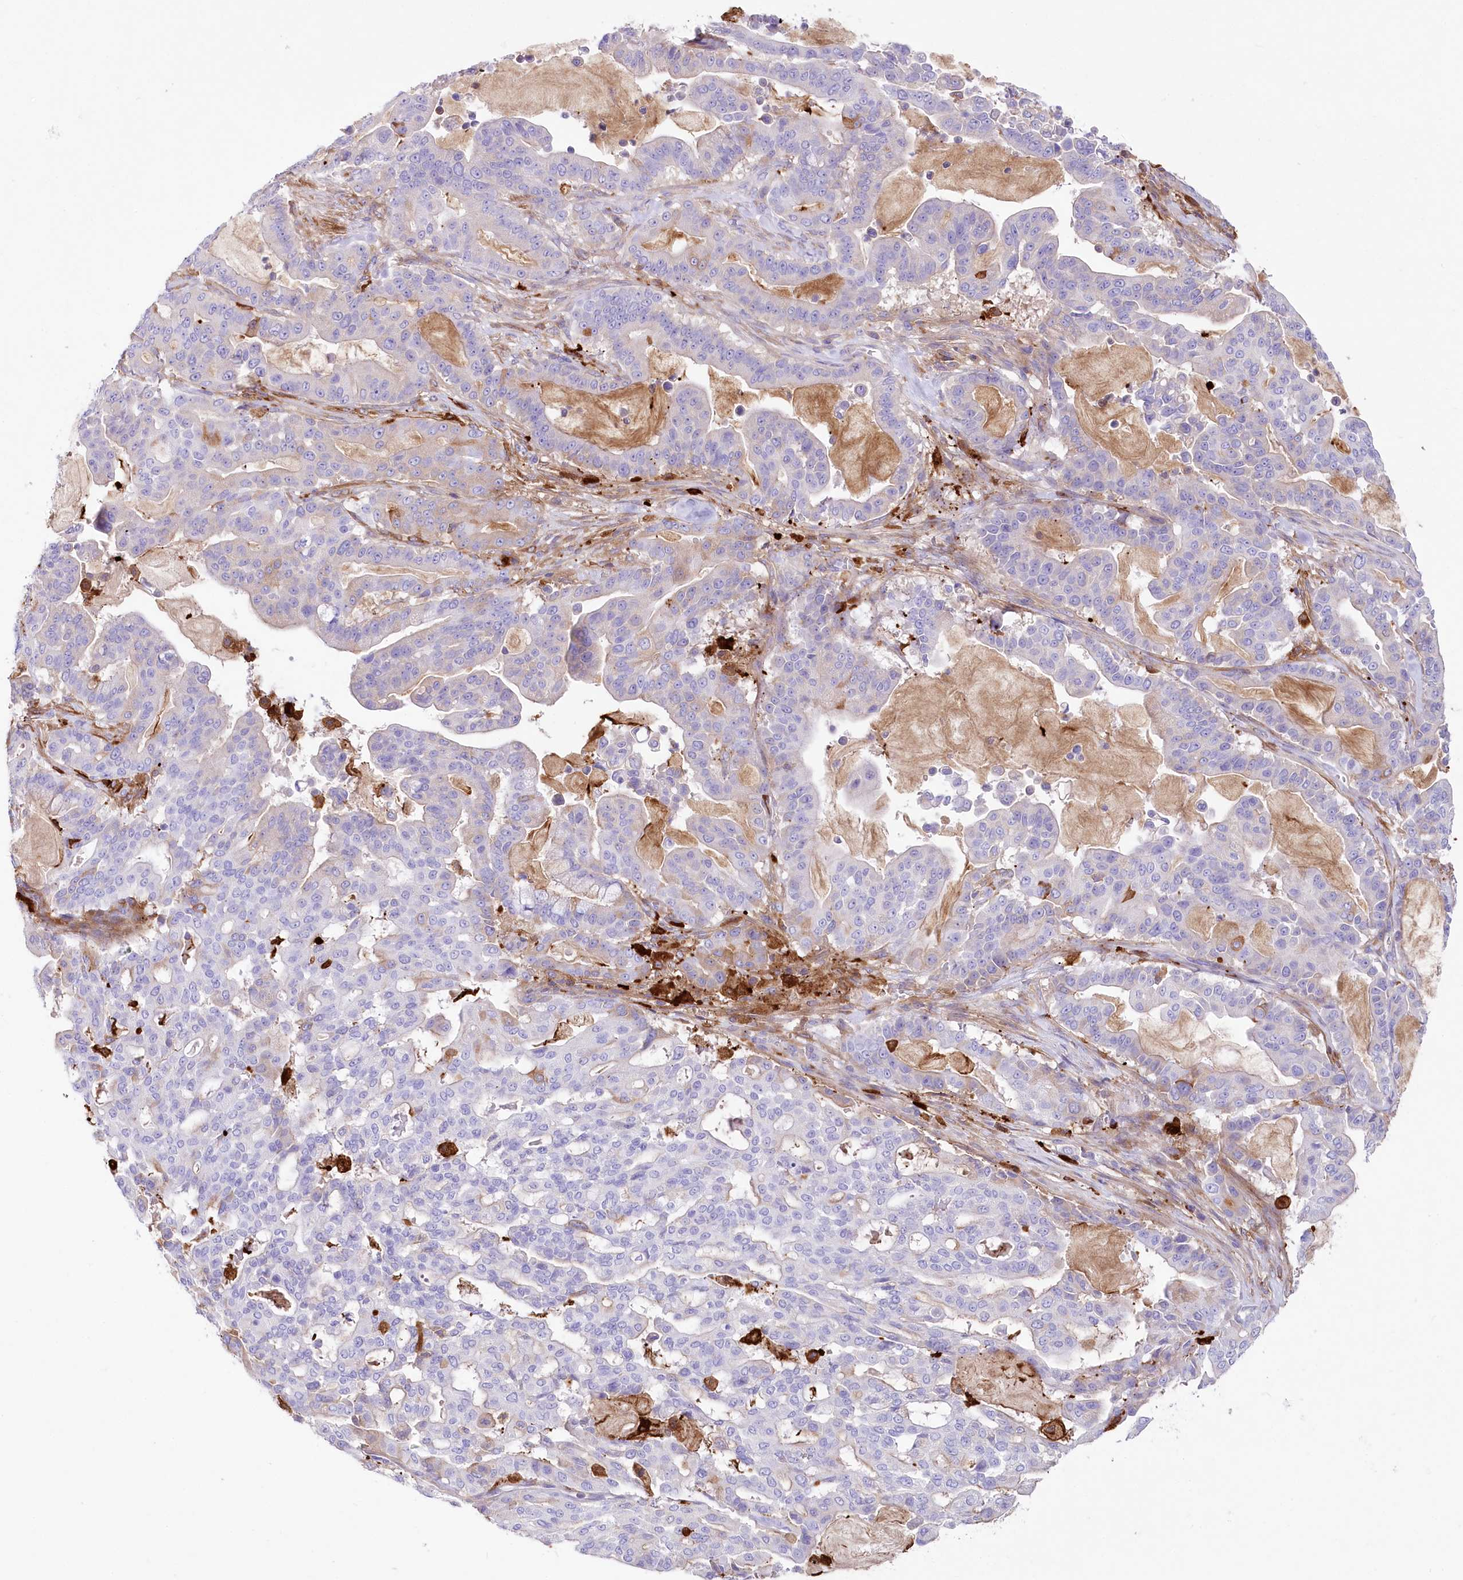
{"staining": {"intensity": "negative", "quantity": "none", "location": "none"}, "tissue": "pancreatic cancer", "cell_type": "Tumor cells", "image_type": "cancer", "snomed": [{"axis": "morphology", "description": "Adenocarcinoma, NOS"}, {"axis": "topography", "description": "Pancreas"}], "caption": "An image of human pancreatic cancer is negative for staining in tumor cells.", "gene": "DNAJC19", "patient": {"sex": "male", "age": 63}}